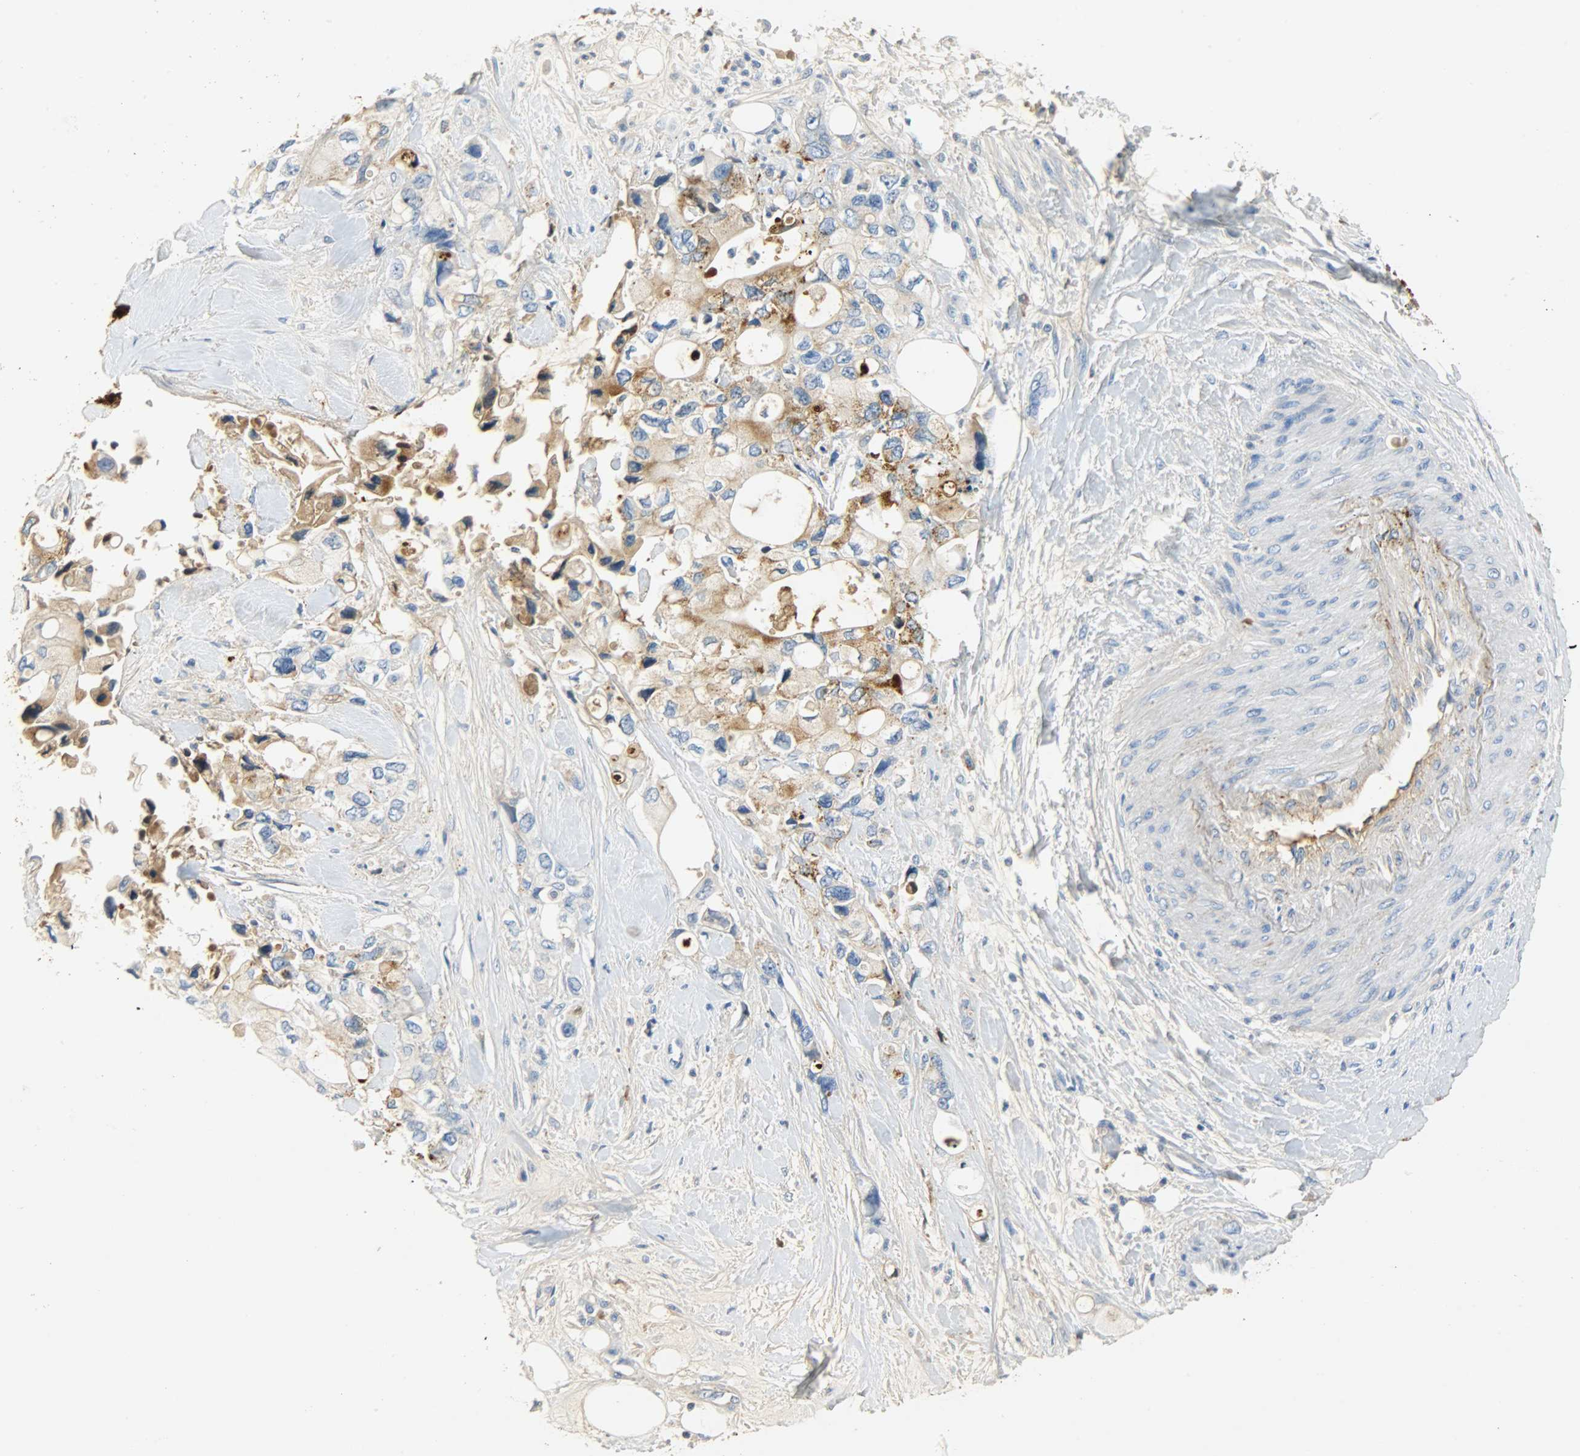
{"staining": {"intensity": "moderate", "quantity": "25%-75%", "location": "cytoplasmic/membranous"}, "tissue": "pancreatic cancer", "cell_type": "Tumor cells", "image_type": "cancer", "snomed": [{"axis": "morphology", "description": "Adenocarcinoma, NOS"}, {"axis": "topography", "description": "Pancreas"}], "caption": "Adenocarcinoma (pancreatic) stained with DAB (3,3'-diaminobenzidine) immunohistochemistry (IHC) reveals medium levels of moderate cytoplasmic/membranous expression in approximately 25%-75% of tumor cells.", "gene": "CRP", "patient": {"sex": "male", "age": 70}}